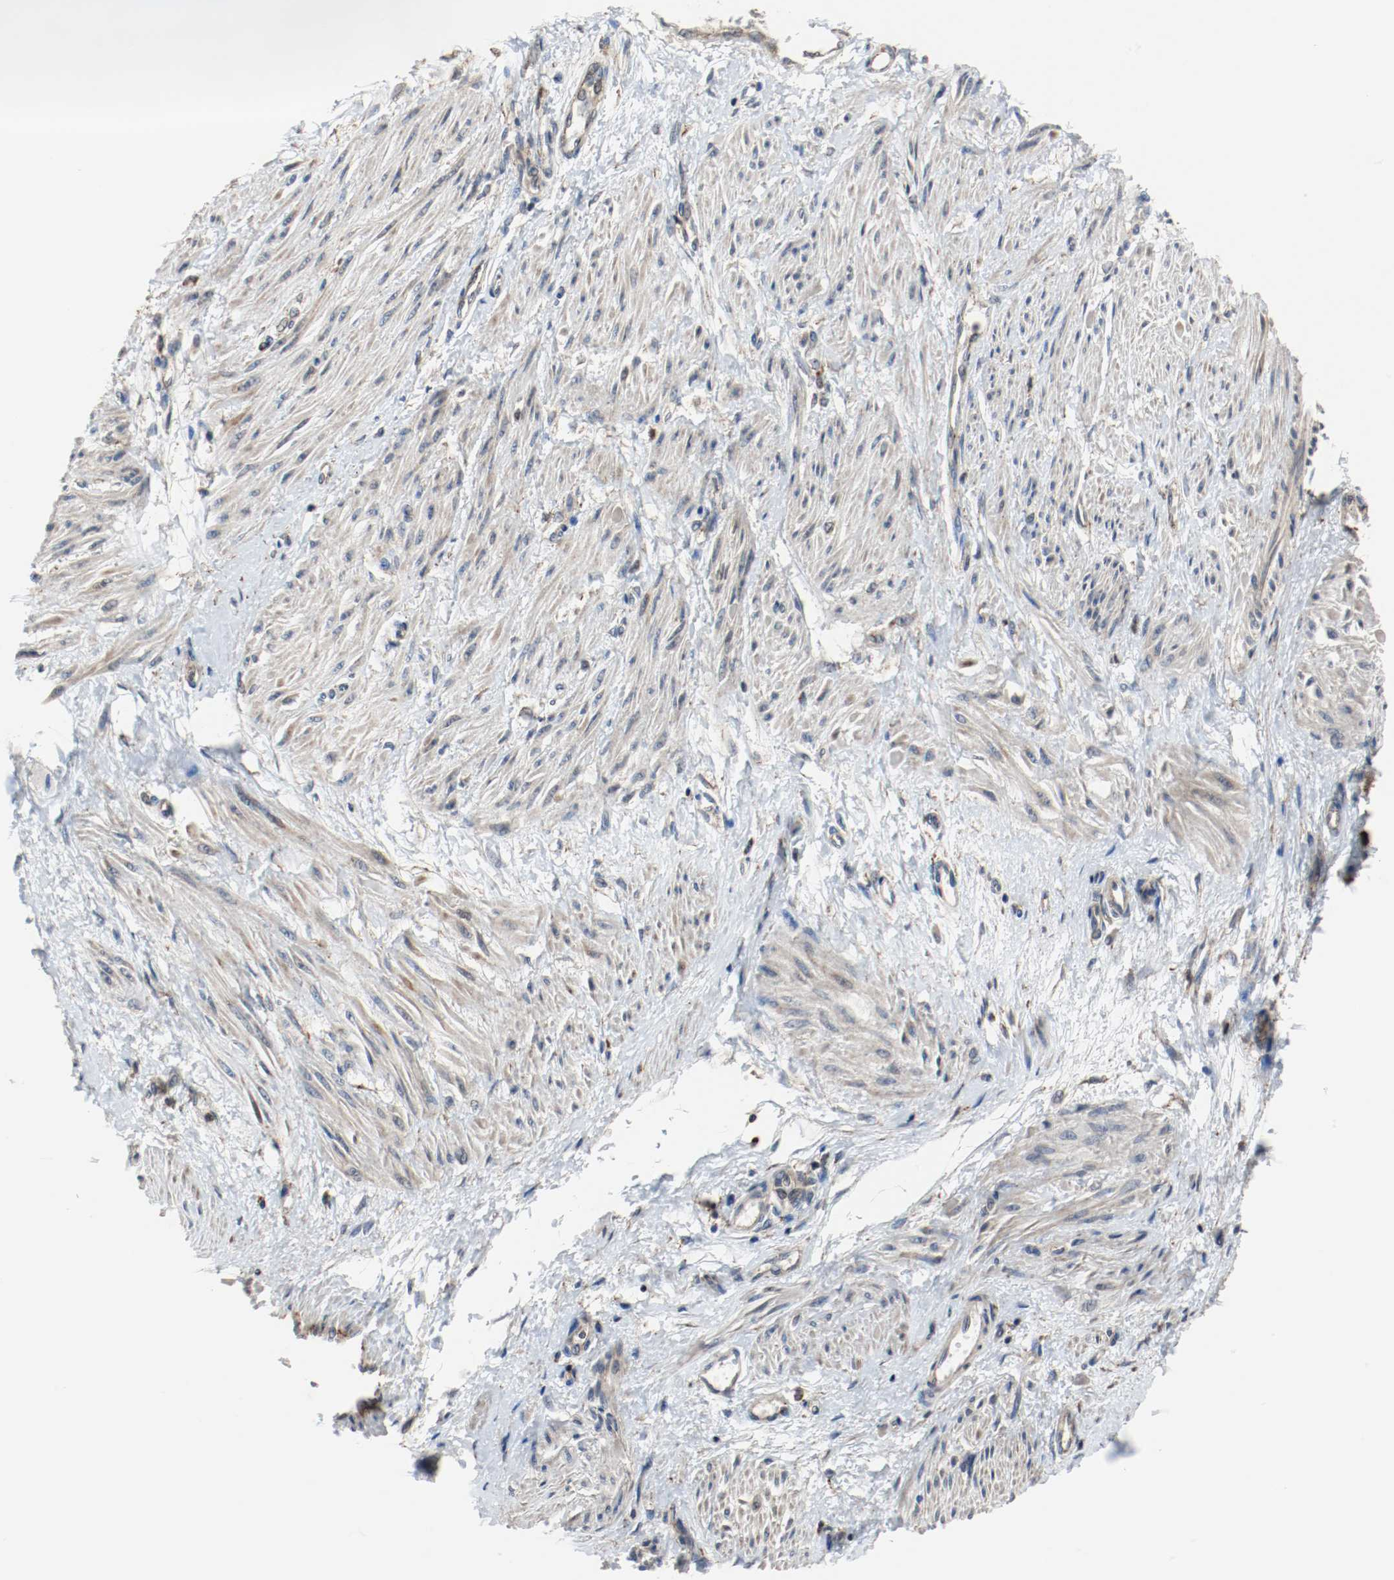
{"staining": {"intensity": "moderate", "quantity": ">75%", "location": "cytoplasmic/membranous"}, "tissue": "smooth muscle", "cell_type": "Smooth muscle cells", "image_type": "normal", "snomed": [{"axis": "morphology", "description": "Normal tissue, NOS"}, {"axis": "topography", "description": "Smooth muscle"}, {"axis": "topography", "description": "Uterus"}], "caption": "The histopathology image displays staining of normal smooth muscle, revealing moderate cytoplasmic/membranous protein expression (brown color) within smooth muscle cells. The staining was performed using DAB (3,3'-diaminobenzidine), with brown indicating positive protein expression. Nuclei are stained blue with hematoxylin.", "gene": "LAMP2", "patient": {"sex": "female", "age": 39}}